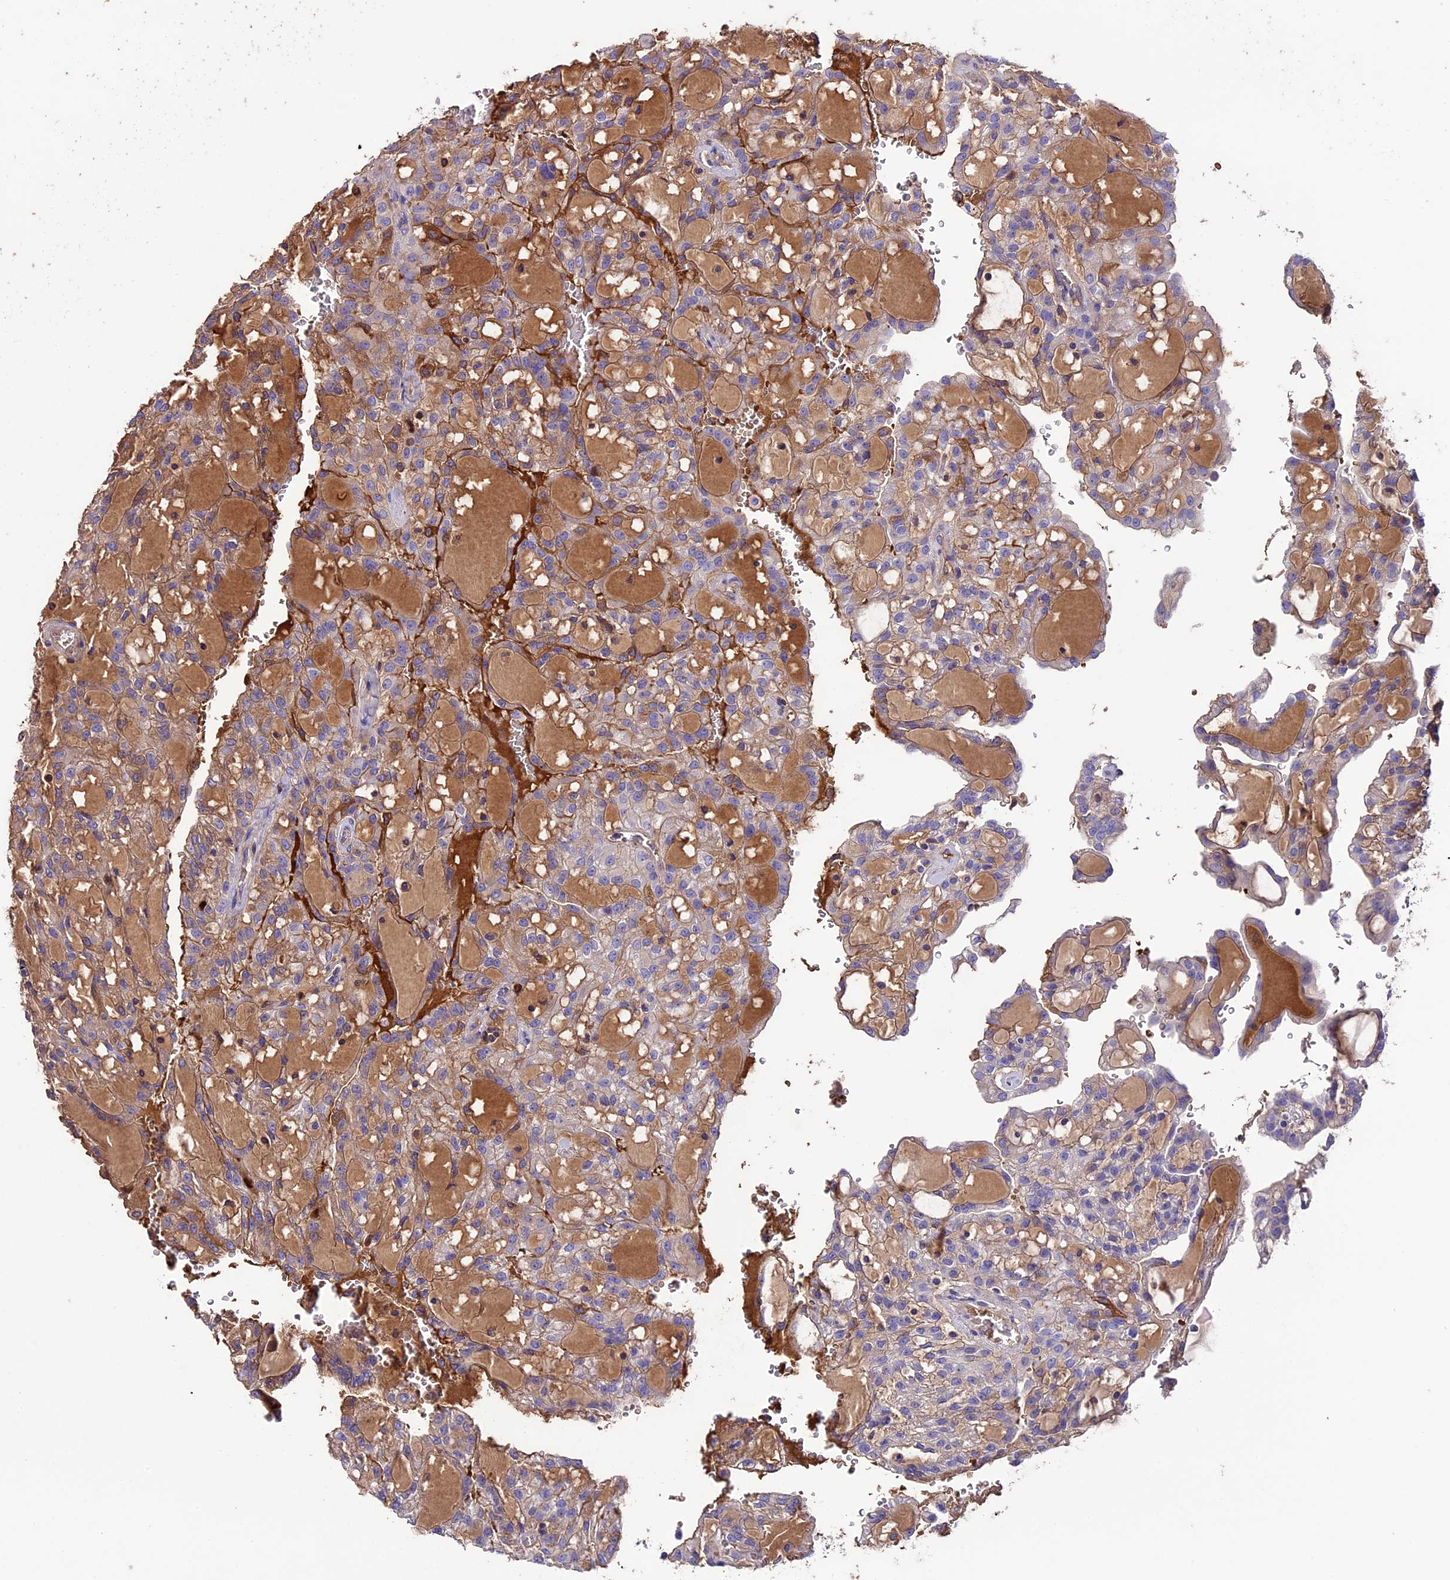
{"staining": {"intensity": "weak", "quantity": "25%-75%", "location": "cytoplasmic/membranous"}, "tissue": "renal cancer", "cell_type": "Tumor cells", "image_type": "cancer", "snomed": [{"axis": "morphology", "description": "Adenocarcinoma, NOS"}, {"axis": "topography", "description": "Kidney"}], "caption": "Human renal adenocarcinoma stained for a protein (brown) demonstrates weak cytoplasmic/membranous positive positivity in approximately 25%-75% of tumor cells.", "gene": "TCP11L2", "patient": {"sex": "male", "age": 63}}